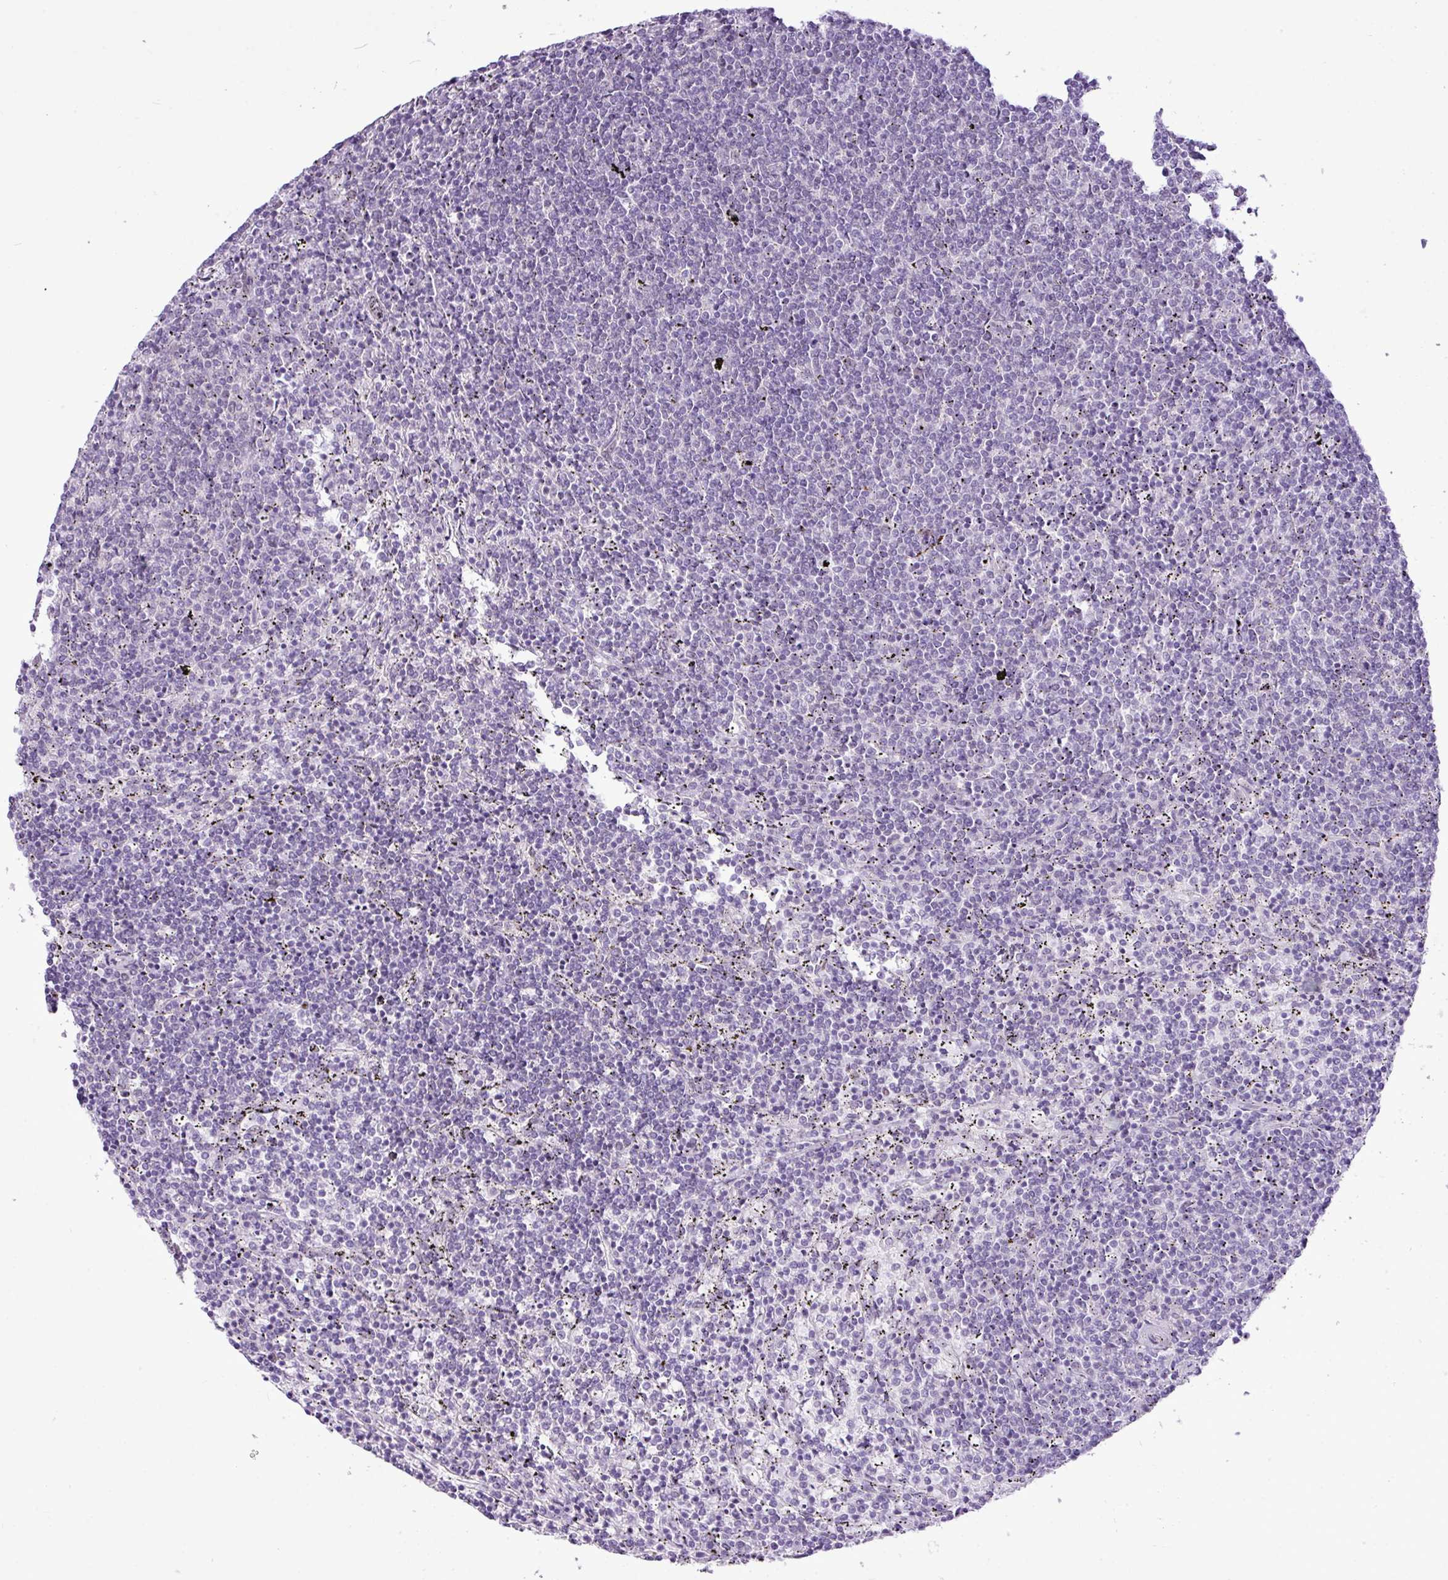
{"staining": {"intensity": "negative", "quantity": "none", "location": "none"}, "tissue": "lymphoma", "cell_type": "Tumor cells", "image_type": "cancer", "snomed": [{"axis": "morphology", "description": "Malignant lymphoma, non-Hodgkin's type, Low grade"}, {"axis": "topography", "description": "Spleen"}], "caption": "The image displays no staining of tumor cells in malignant lymphoma, non-Hodgkin's type (low-grade).", "gene": "ELOA2", "patient": {"sex": "female", "age": 50}}